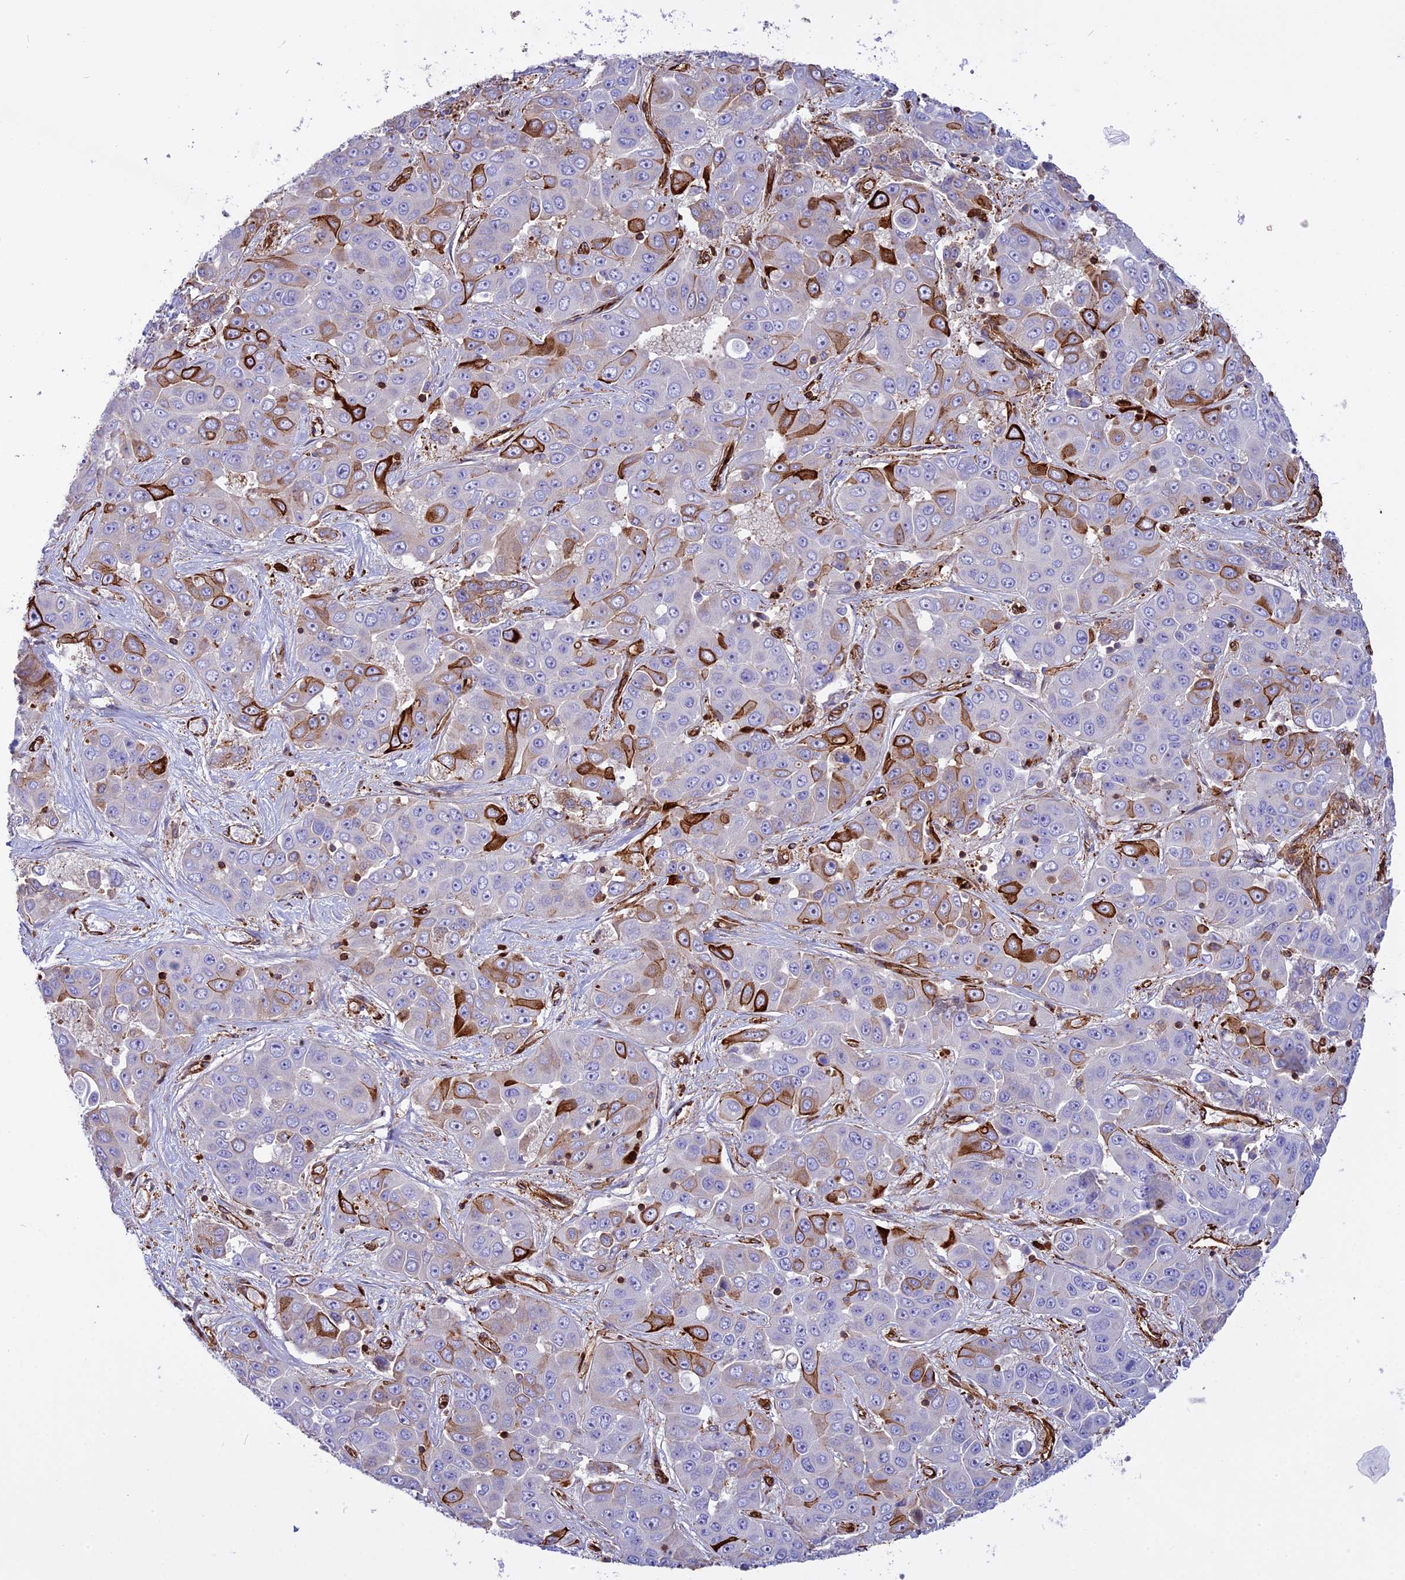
{"staining": {"intensity": "strong", "quantity": "<25%", "location": "cytoplasmic/membranous"}, "tissue": "liver cancer", "cell_type": "Tumor cells", "image_type": "cancer", "snomed": [{"axis": "morphology", "description": "Cholangiocarcinoma"}, {"axis": "topography", "description": "Liver"}], "caption": "Liver cancer (cholangiocarcinoma) tissue demonstrates strong cytoplasmic/membranous expression in about <25% of tumor cells (DAB (3,3'-diaminobenzidine) IHC, brown staining for protein, blue staining for nuclei).", "gene": "CD99L2", "patient": {"sex": "female", "age": 52}}